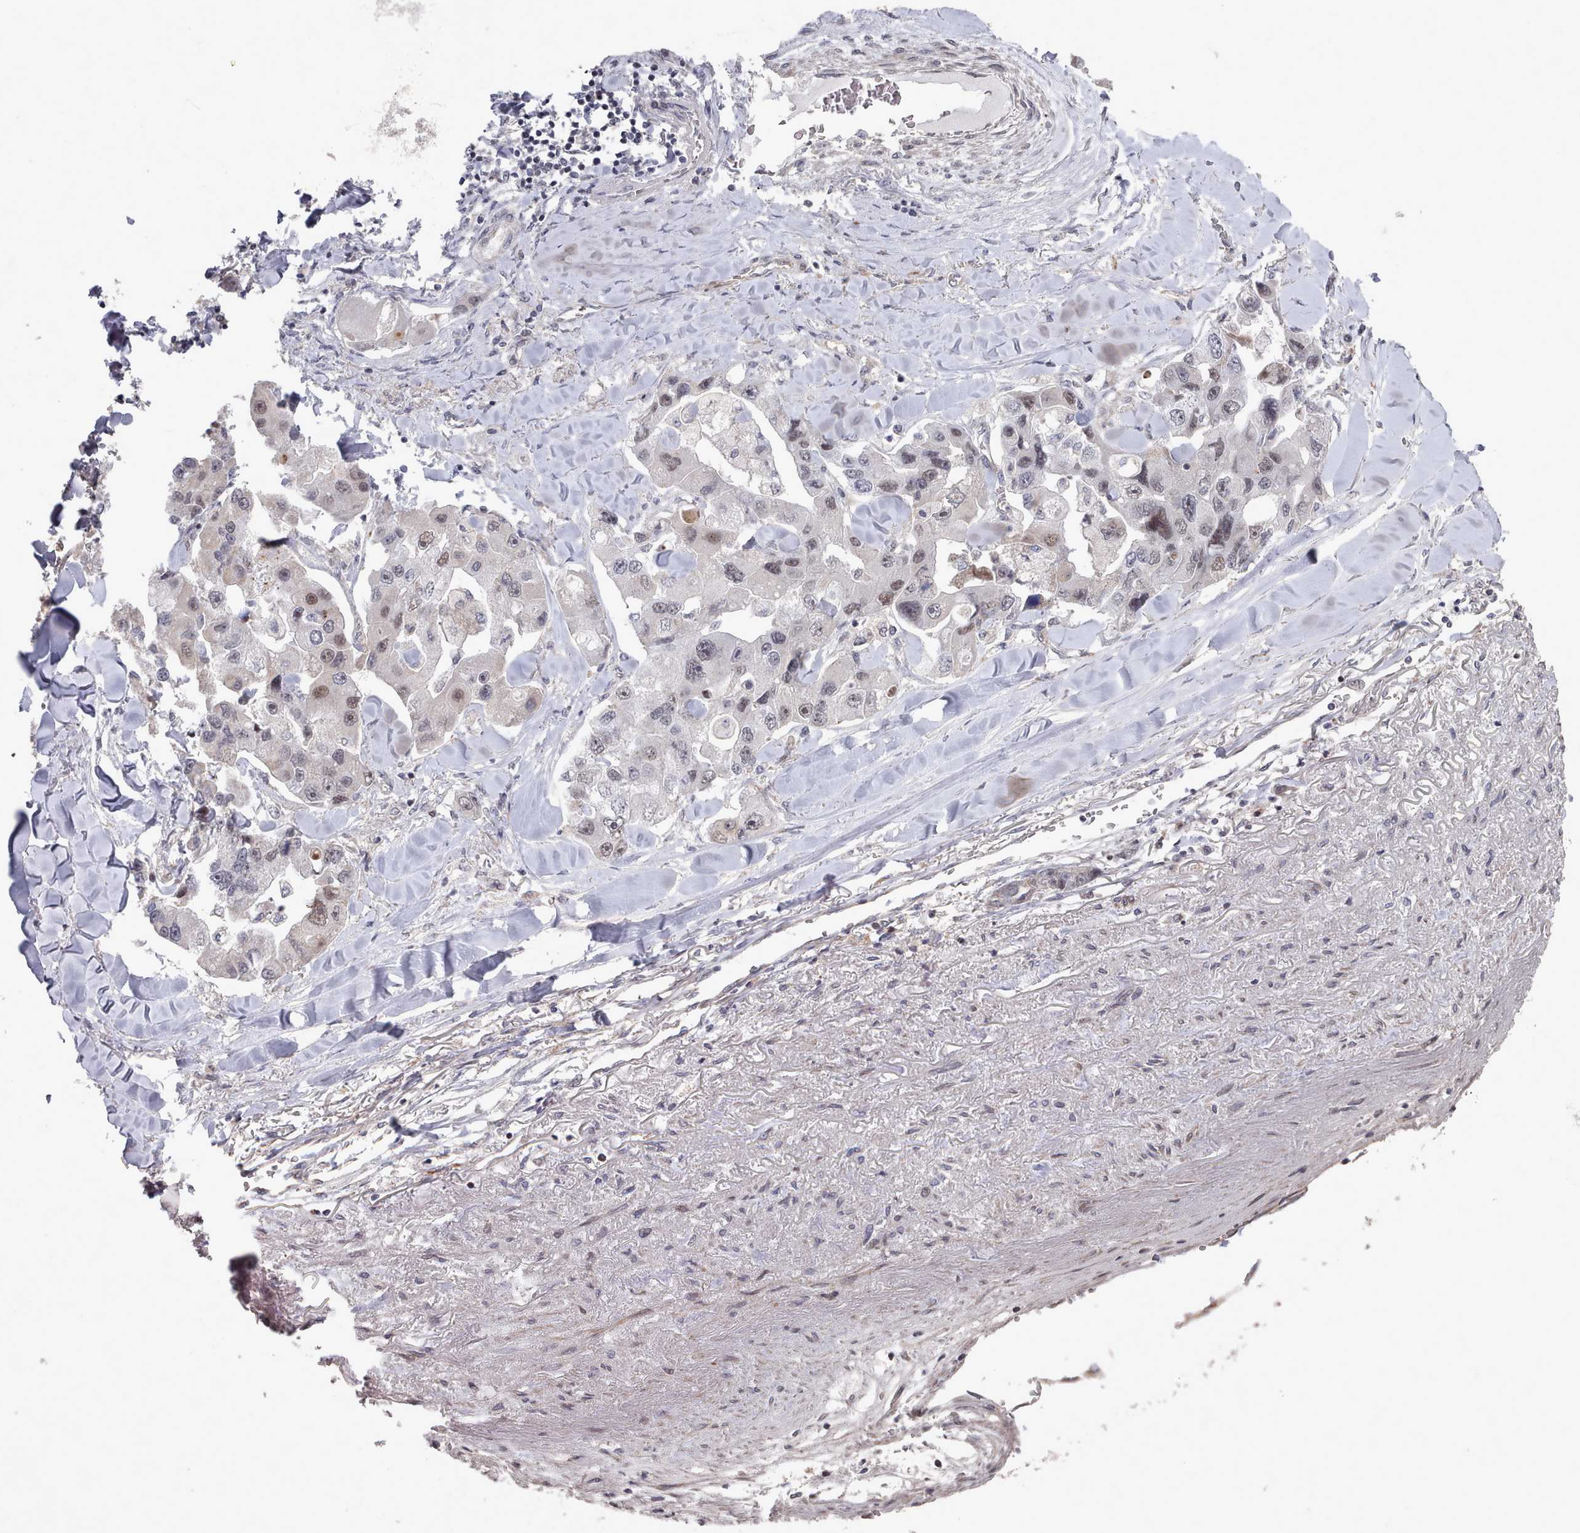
{"staining": {"intensity": "weak", "quantity": "25%-75%", "location": "nuclear"}, "tissue": "lung cancer", "cell_type": "Tumor cells", "image_type": "cancer", "snomed": [{"axis": "morphology", "description": "Adenocarcinoma, NOS"}, {"axis": "topography", "description": "Lung"}], "caption": "High-magnification brightfield microscopy of adenocarcinoma (lung) stained with DAB (3,3'-diaminobenzidine) (brown) and counterstained with hematoxylin (blue). tumor cells exhibit weak nuclear staining is present in about25%-75% of cells.", "gene": "CPSF4", "patient": {"sex": "female", "age": 54}}